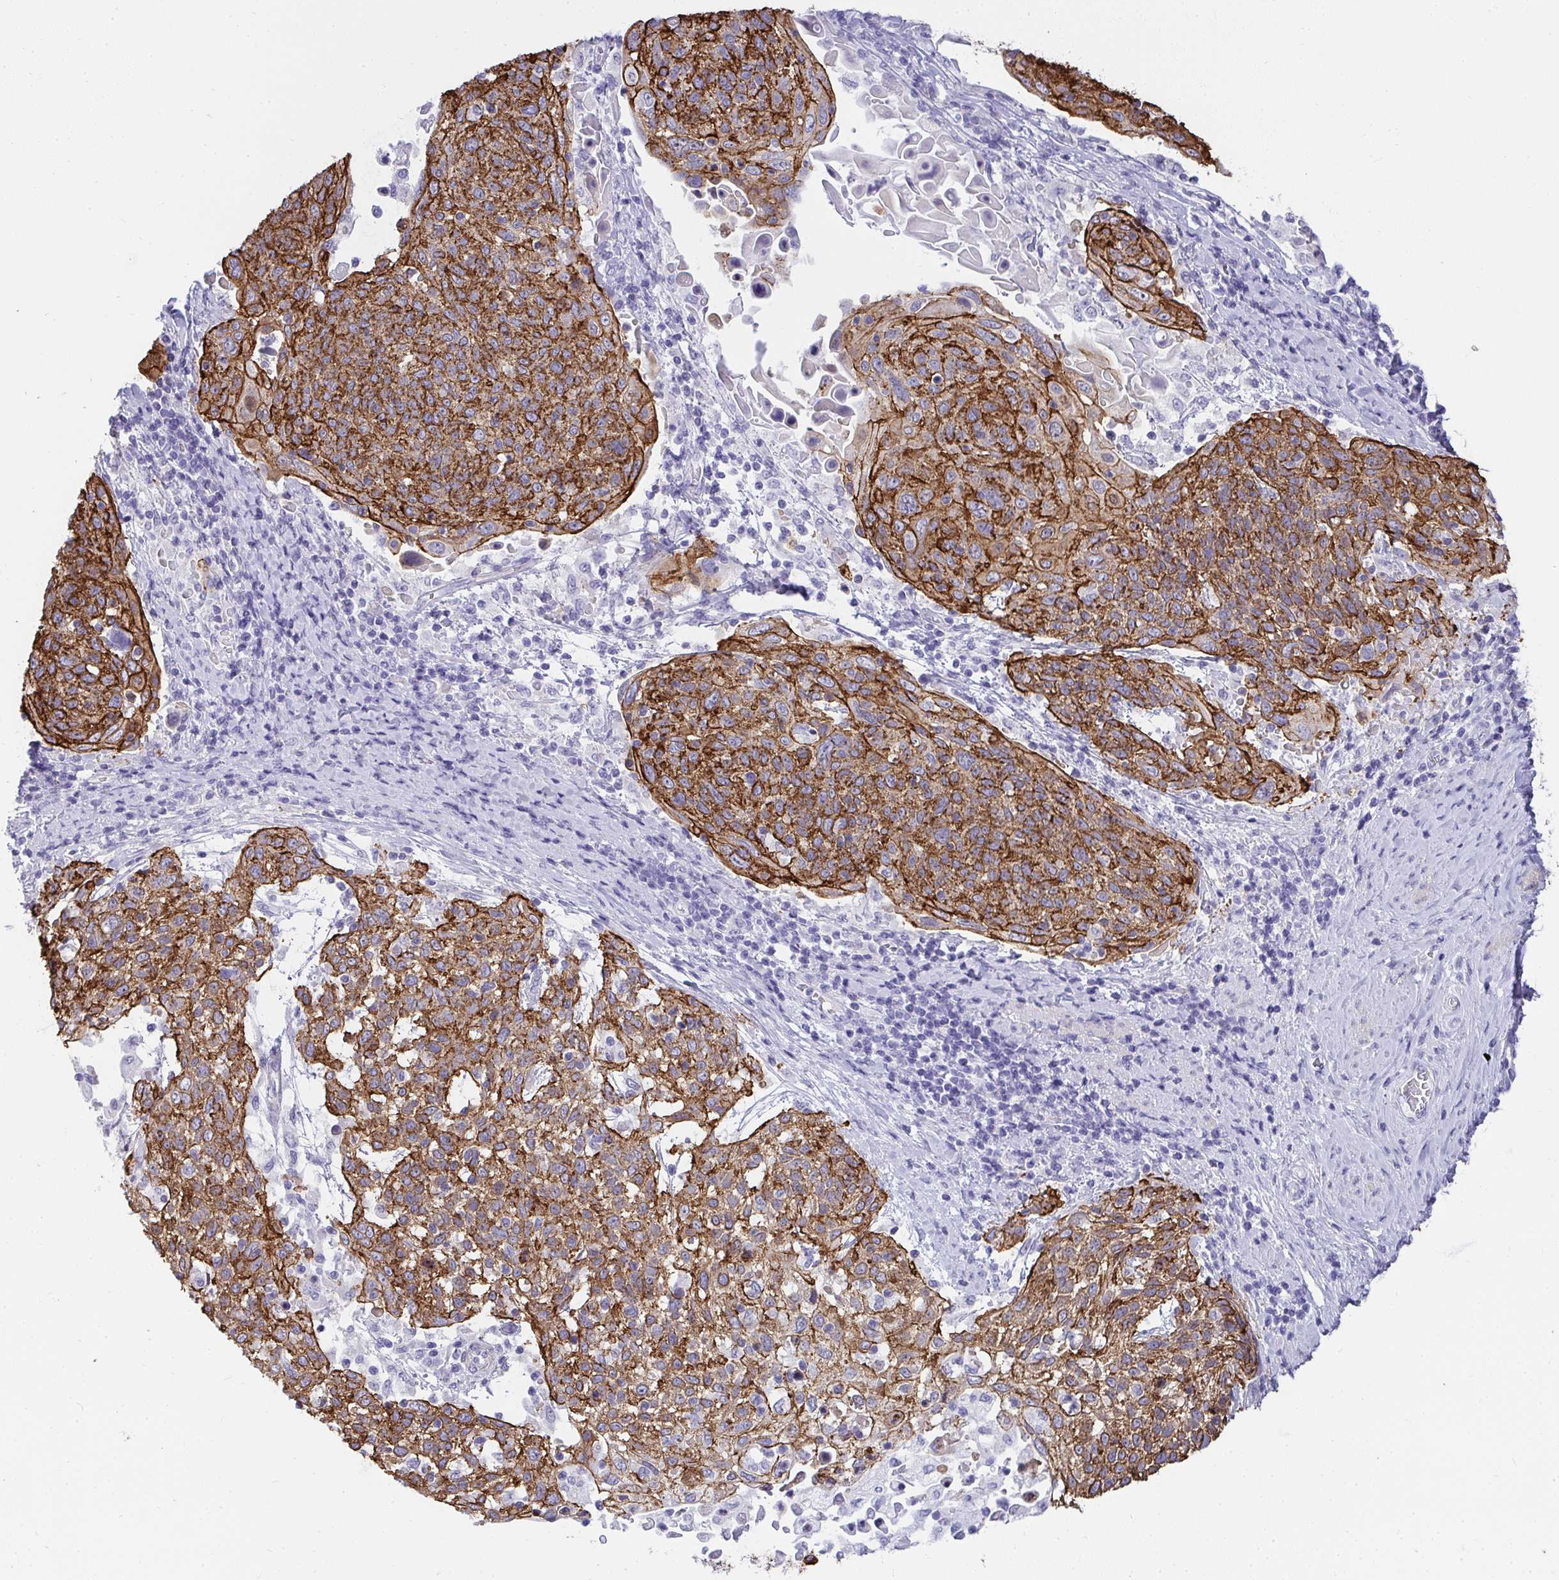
{"staining": {"intensity": "moderate", "quantity": ">75%", "location": "cytoplasmic/membranous"}, "tissue": "cervical cancer", "cell_type": "Tumor cells", "image_type": "cancer", "snomed": [{"axis": "morphology", "description": "Squamous cell carcinoma, NOS"}, {"axis": "topography", "description": "Cervix"}], "caption": "Immunohistochemical staining of cervical squamous cell carcinoma reveals moderate cytoplasmic/membranous protein staining in about >75% of tumor cells.", "gene": "AK5", "patient": {"sex": "female", "age": 61}}